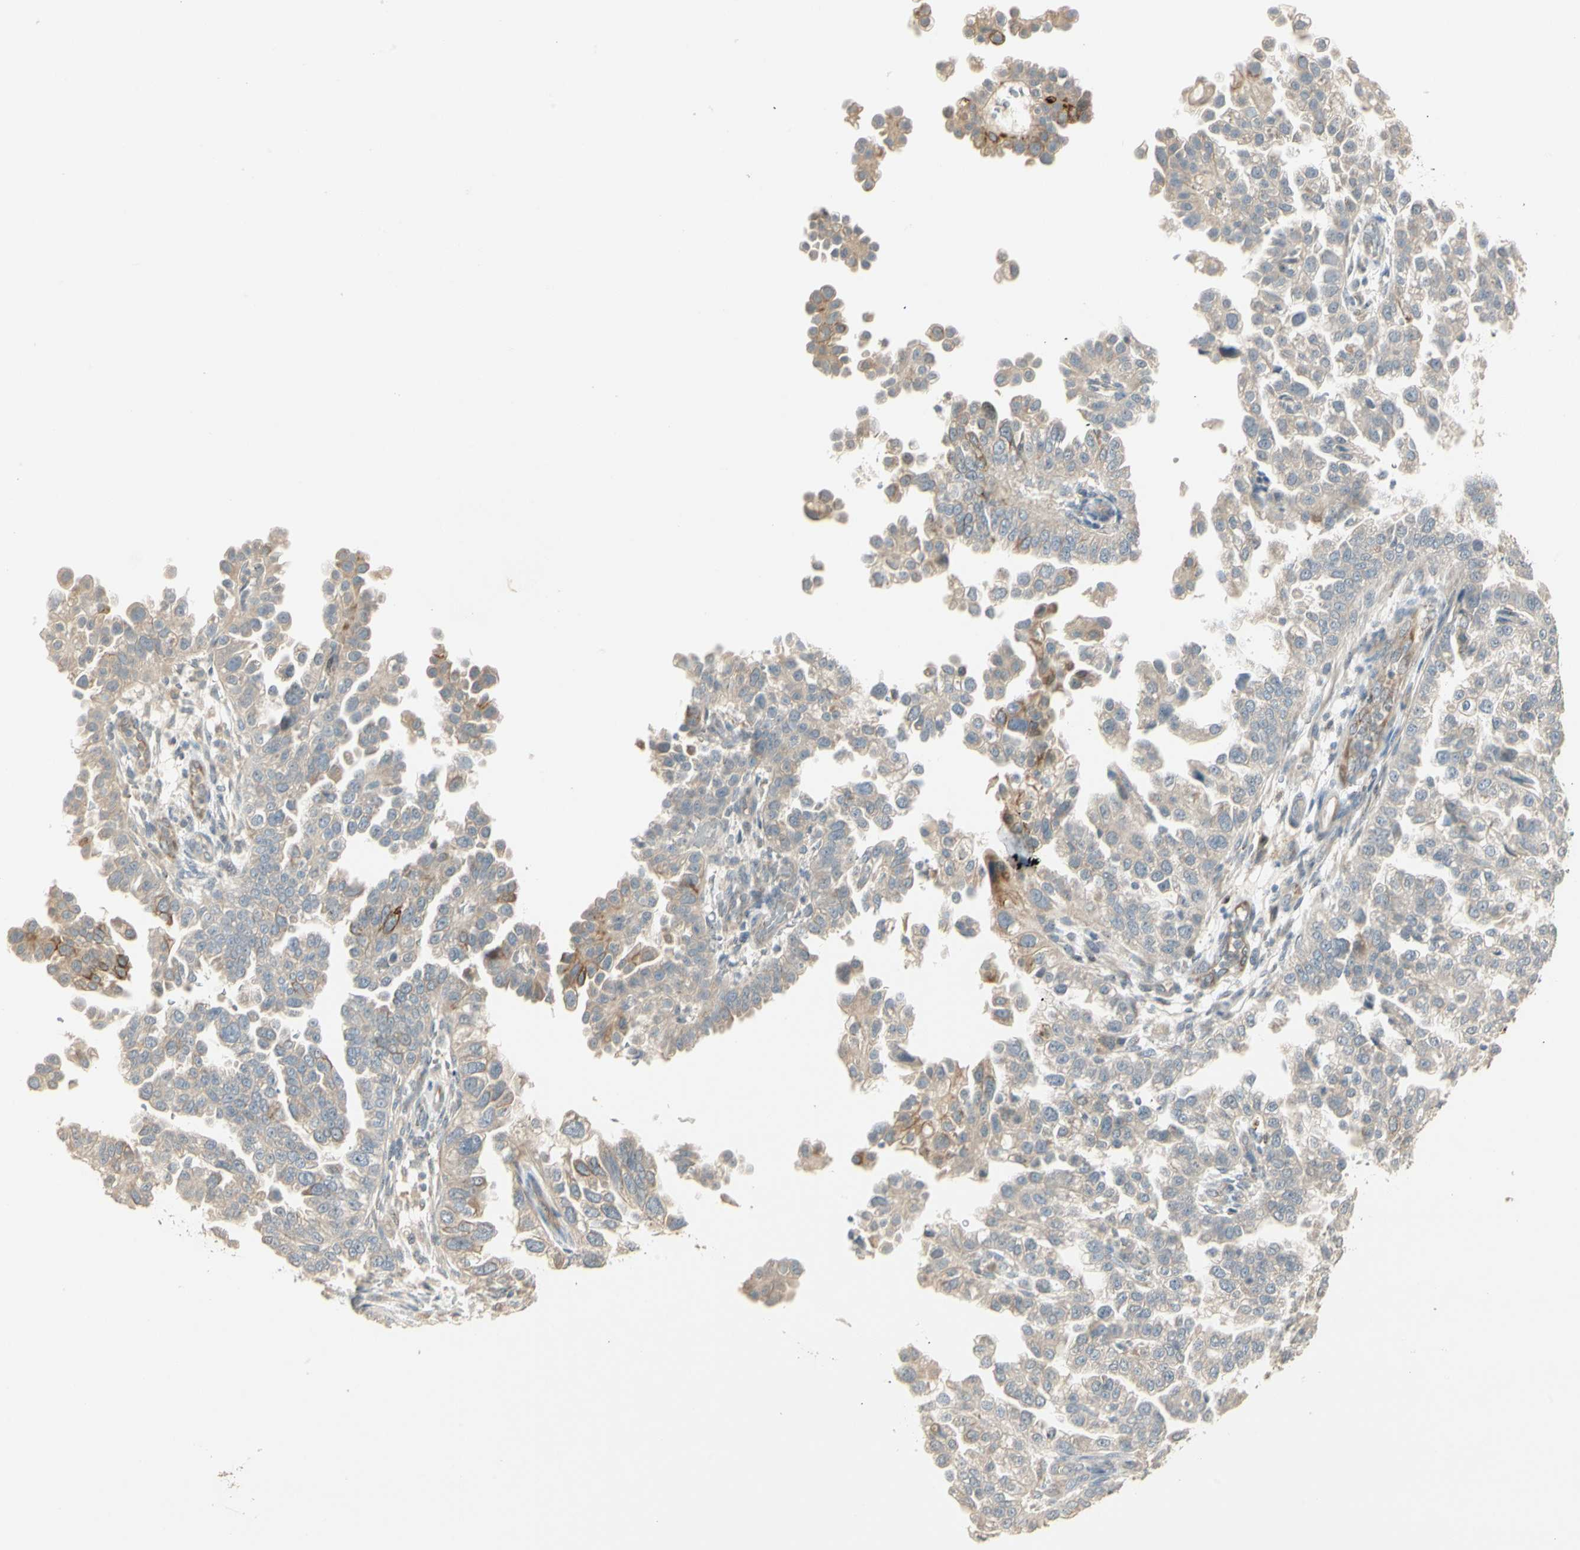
{"staining": {"intensity": "weak", "quantity": "25%-75%", "location": "cytoplasmic/membranous"}, "tissue": "endometrial cancer", "cell_type": "Tumor cells", "image_type": "cancer", "snomed": [{"axis": "morphology", "description": "Adenocarcinoma, NOS"}, {"axis": "topography", "description": "Endometrium"}], "caption": "High-magnification brightfield microscopy of adenocarcinoma (endometrial) stained with DAB (3,3'-diaminobenzidine) (brown) and counterstained with hematoxylin (blue). tumor cells exhibit weak cytoplasmic/membranous staining is present in approximately25%-75% of cells. The protein of interest is shown in brown color, while the nuclei are stained blue.", "gene": "ZFP36", "patient": {"sex": "female", "age": 85}}